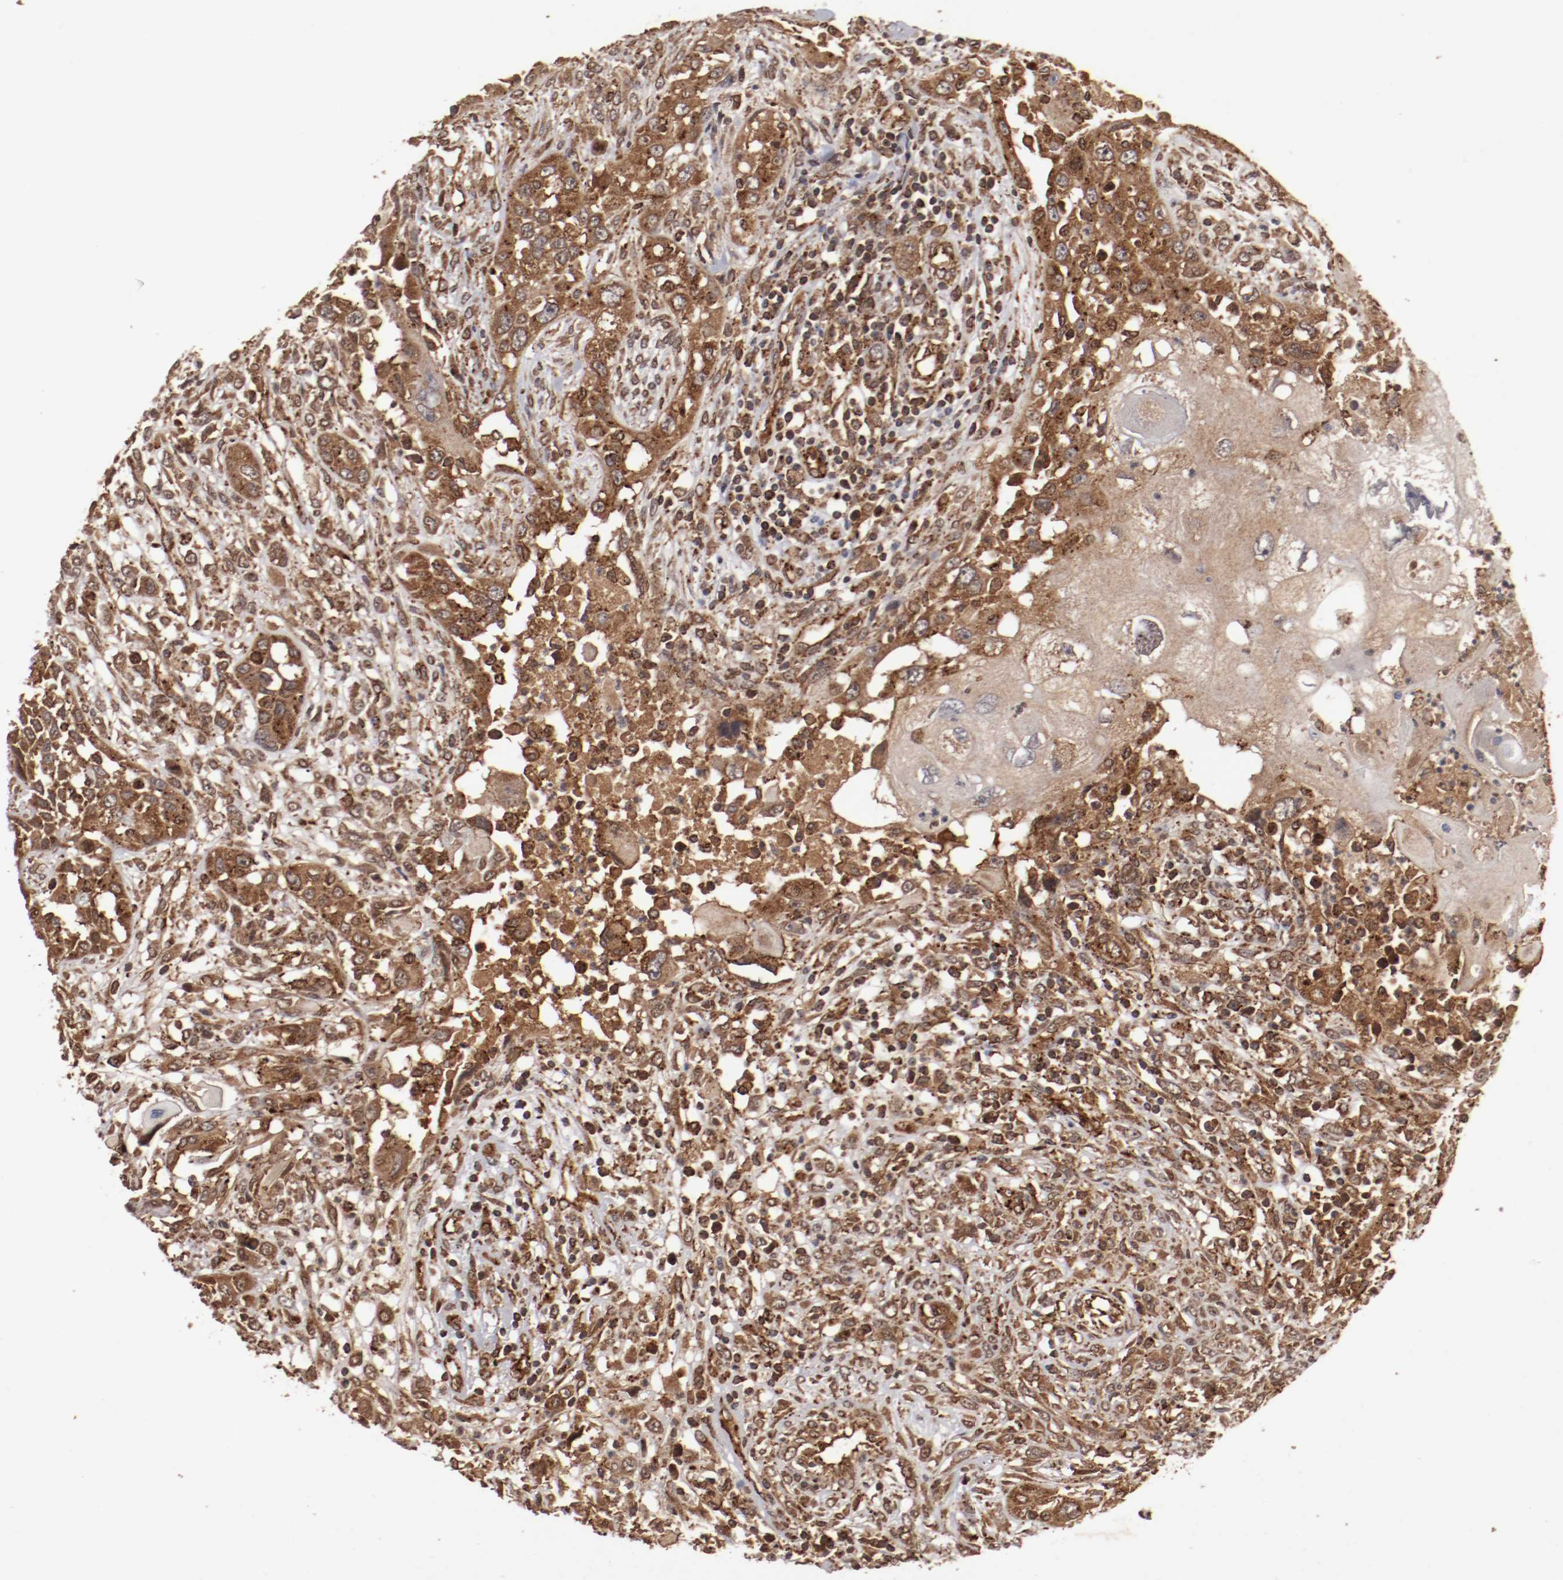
{"staining": {"intensity": "strong", "quantity": ">75%", "location": "cytoplasmic/membranous"}, "tissue": "head and neck cancer", "cell_type": "Tumor cells", "image_type": "cancer", "snomed": [{"axis": "morphology", "description": "Neoplasm, malignant, NOS"}, {"axis": "topography", "description": "Salivary gland"}, {"axis": "topography", "description": "Head-Neck"}], "caption": "IHC histopathology image of neoplastic tissue: human head and neck cancer stained using IHC exhibits high levels of strong protein expression localized specifically in the cytoplasmic/membranous of tumor cells, appearing as a cytoplasmic/membranous brown color.", "gene": "TENM1", "patient": {"sex": "male", "age": 43}}